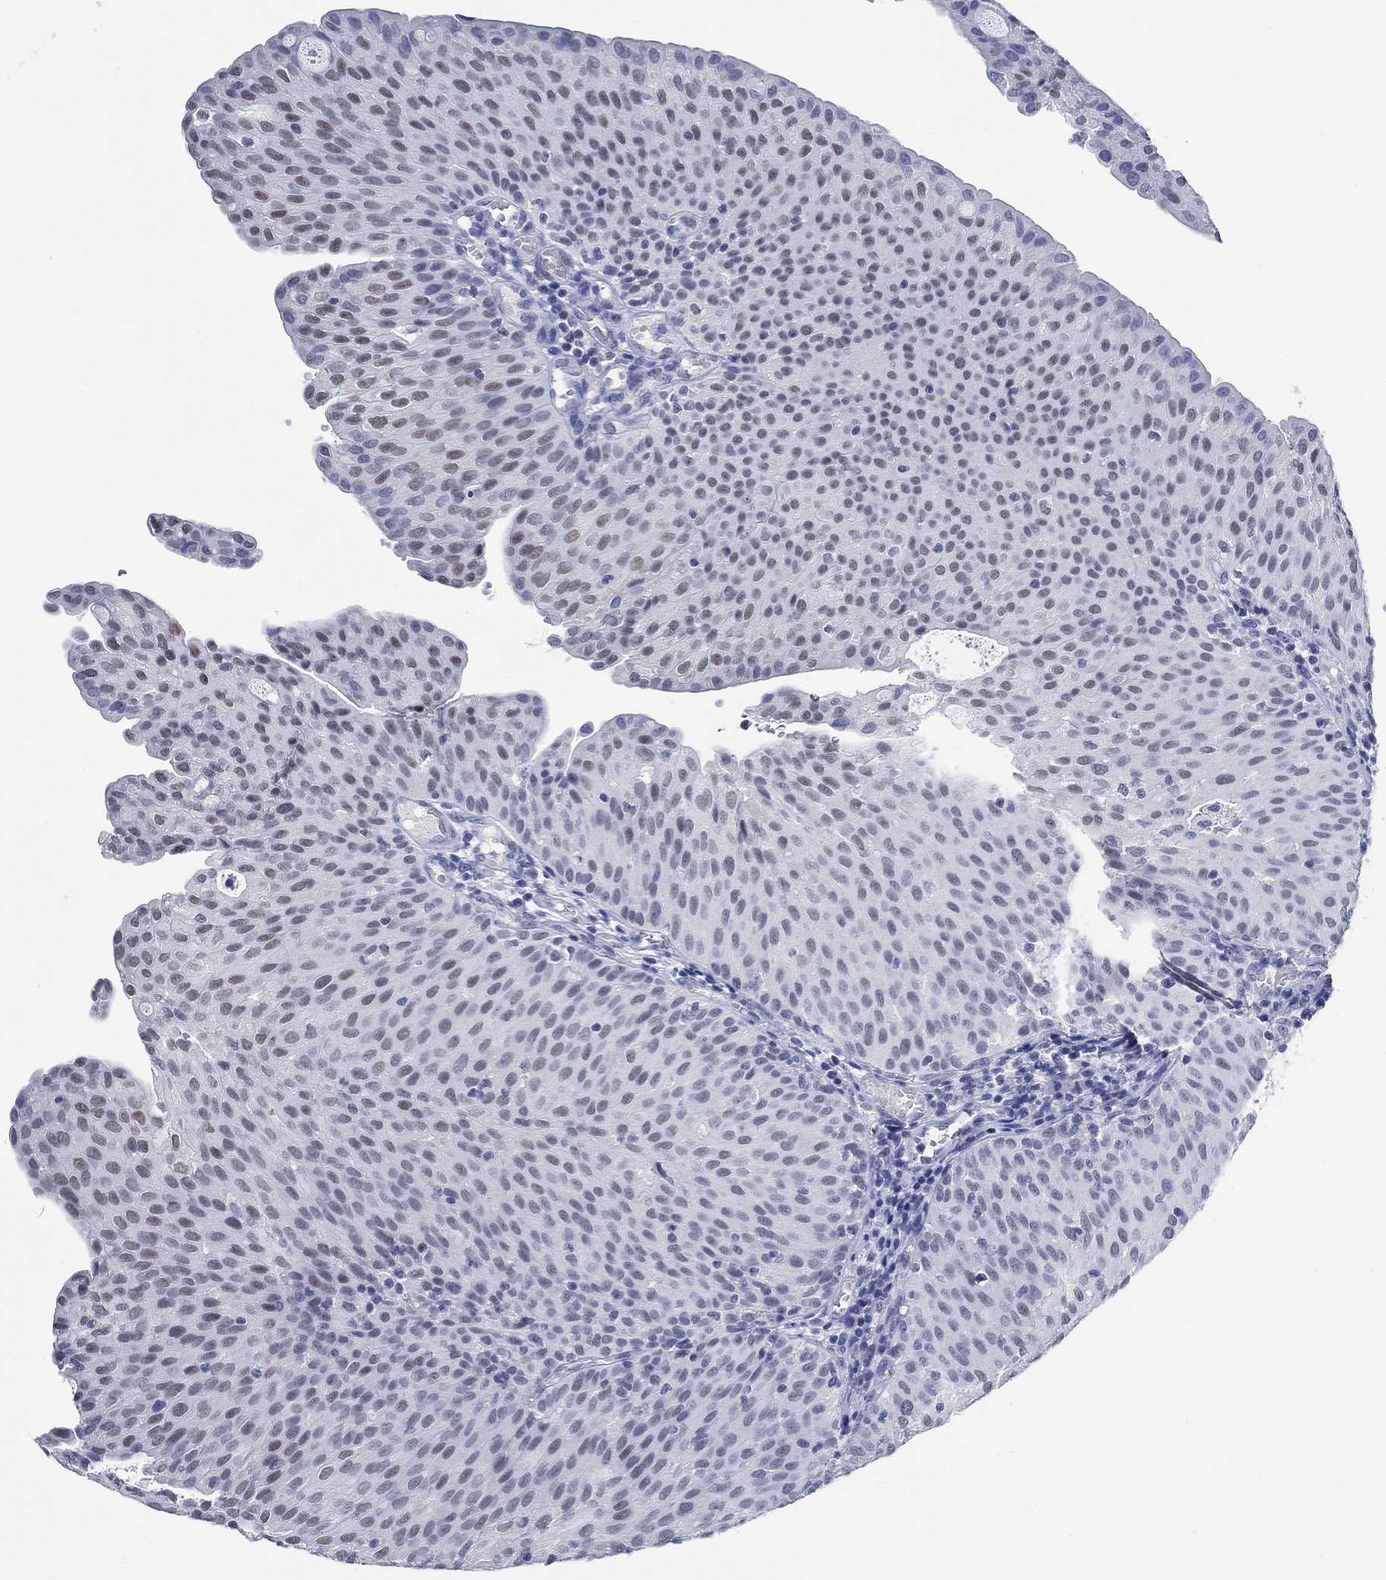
{"staining": {"intensity": "weak", "quantity": "<25%", "location": "nuclear"}, "tissue": "urothelial cancer", "cell_type": "Tumor cells", "image_type": "cancer", "snomed": [{"axis": "morphology", "description": "Urothelial carcinoma, Low grade"}, {"axis": "topography", "description": "Urinary bladder"}], "caption": "Protein analysis of urothelial cancer shows no significant positivity in tumor cells.", "gene": "PPP1R17", "patient": {"sex": "male", "age": 54}}